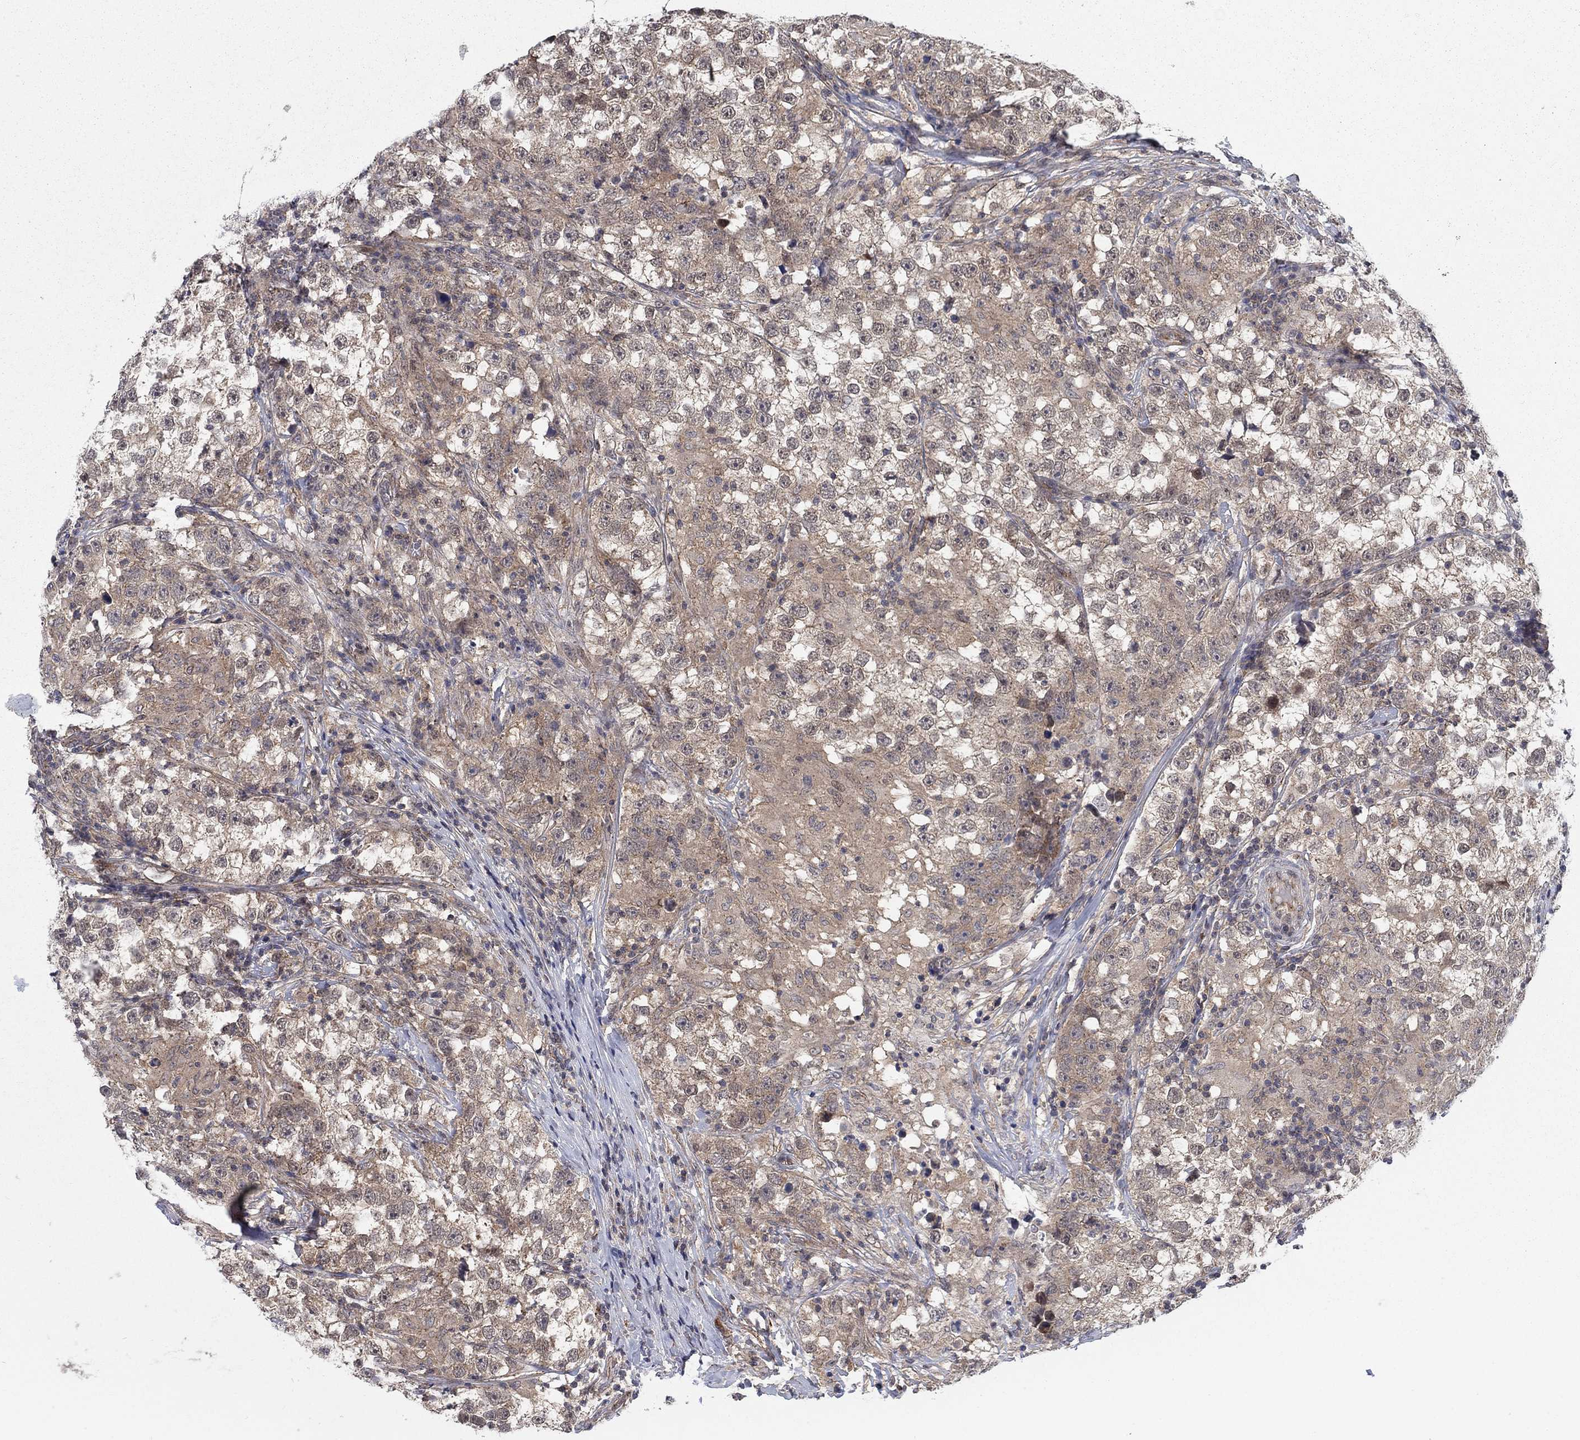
{"staining": {"intensity": "weak", "quantity": ">75%", "location": "cytoplasmic/membranous"}, "tissue": "testis cancer", "cell_type": "Tumor cells", "image_type": "cancer", "snomed": [{"axis": "morphology", "description": "Seminoma, NOS"}, {"axis": "topography", "description": "Testis"}], "caption": "A brown stain highlights weak cytoplasmic/membranous positivity of a protein in testis seminoma tumor cells. The protein is stained brown, and the nuclei are stained in blue (DAB IHC with brightfield microscopy, high magnification).", "gene": "SH3RF1", "patient": {"sex": "male", "age": 46}}